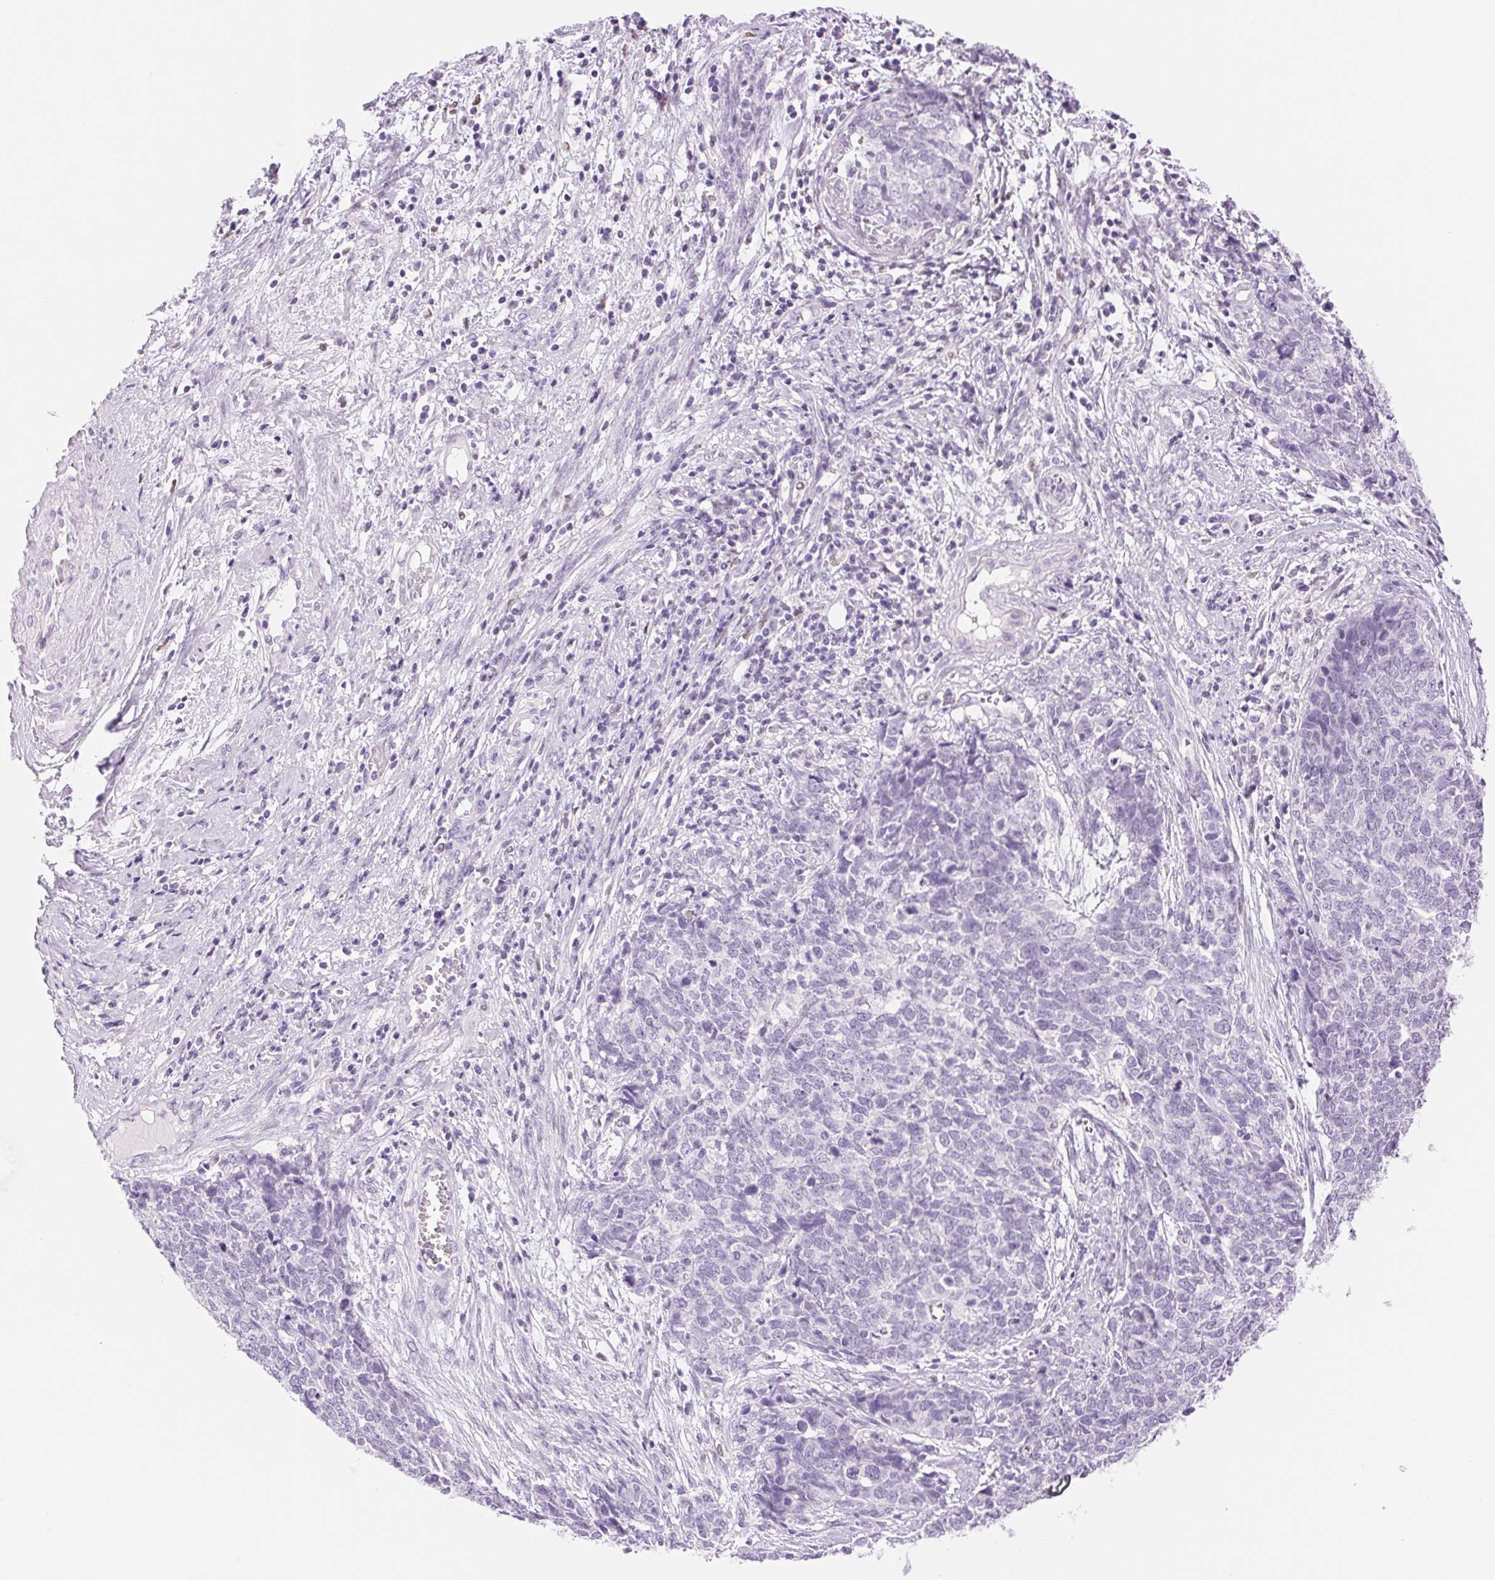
{"staining": {"intensity": "negative", "quantity": "none", "location": "none"}, "tissue": "cervical cancer", "cell_type": "Tumor cells", "image_type": "cancer", "snomed": [{"axis": "morphology", "description": "Adenocarcinoma, NOS"}, {"axis": "topography", "description": "Cervix"}], "caption": "Tumor cells show no significant protein expression in cervical cancer.", "gene": "ASGR2", "patient": {"sex": "female", "age": 63}}